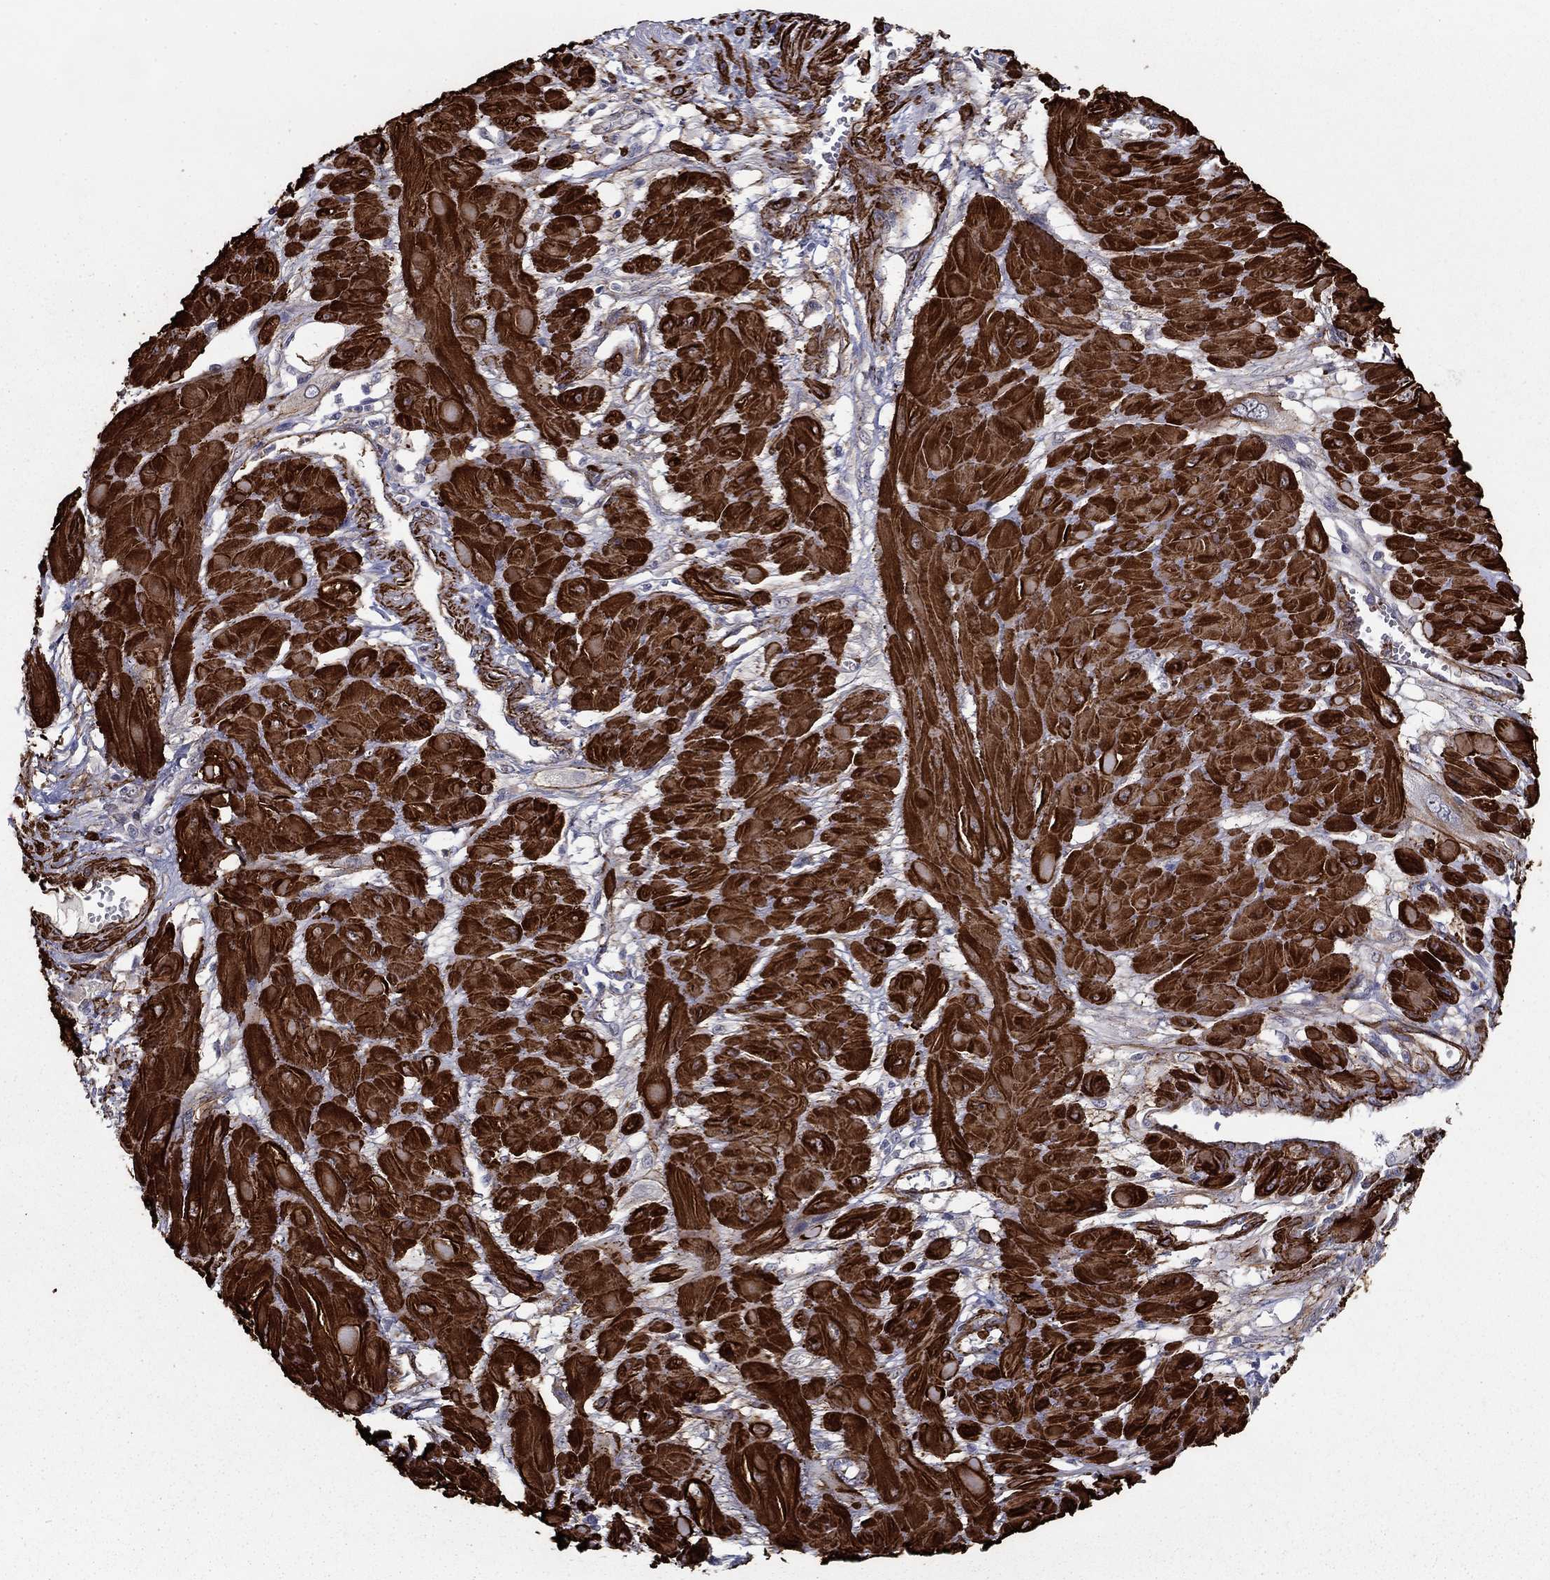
{"staining": {"intensity": "strong", "quantity": ">75%", "location": "cytoplasmic/membranous"}, "tissue": "cervical cancer", "cell_type": "Tumor cells", "image_type": "cancer", "snomed": [{"axis": "morphology", "description": "Squamous cell carcinoma, NOS"}, {"axis": "topography", "description": "Cervix"}], "caption": "The image reveals immunohistochemical staining of cervical squamous cell carcinoma. There is strong cytoplasmic/membranous staining is present in approximately >75% of tumor cells.", "gene": "KRBA1", "patient": {"sex": "female", "age": 34}}